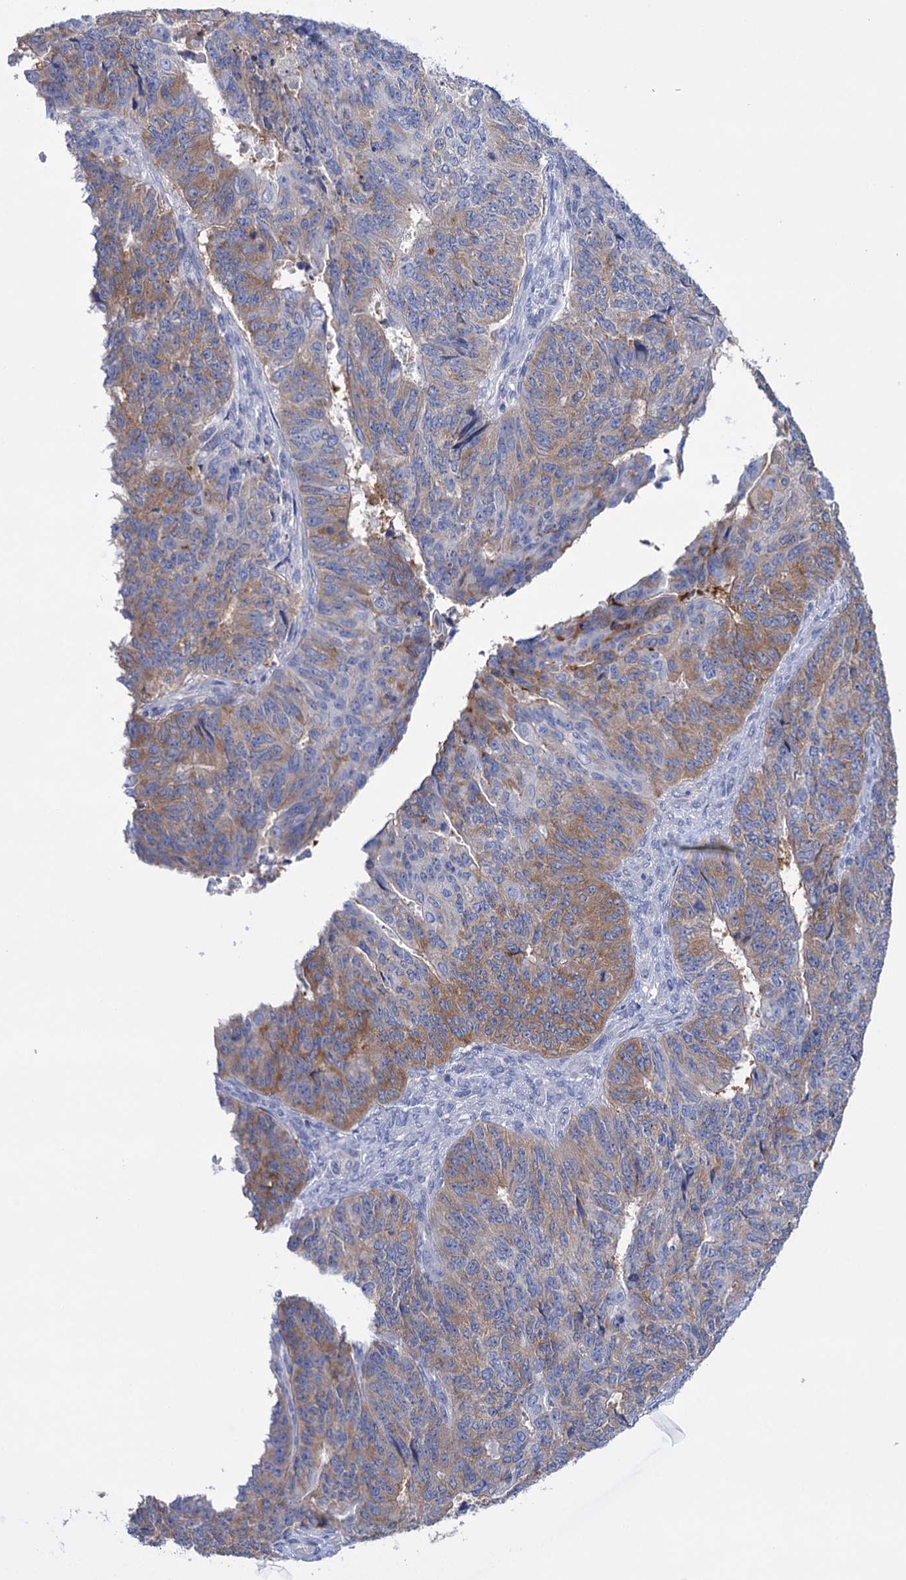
{"staining": {"intensity": "moderate", "quantity": ">75%", "location": "cytoplasmic/membranous"}, "tissue": "endometrial cancer", "cell_type": "Tumor cells", "image_type": "cancer", "snomed": [{"axis": "morphology", "description": "Adenocarcinoma, NOS"}, {"axis": "topography", "description": "Endometrium"}], "caption": "A medium amount of moderate cytoplasmic/membranous positivity is appreciated in approximately >75% of tumor cells in endometrial cancer tissue.", "gene": "BBS4", "patient": {"sex": "female", "age": 32}}